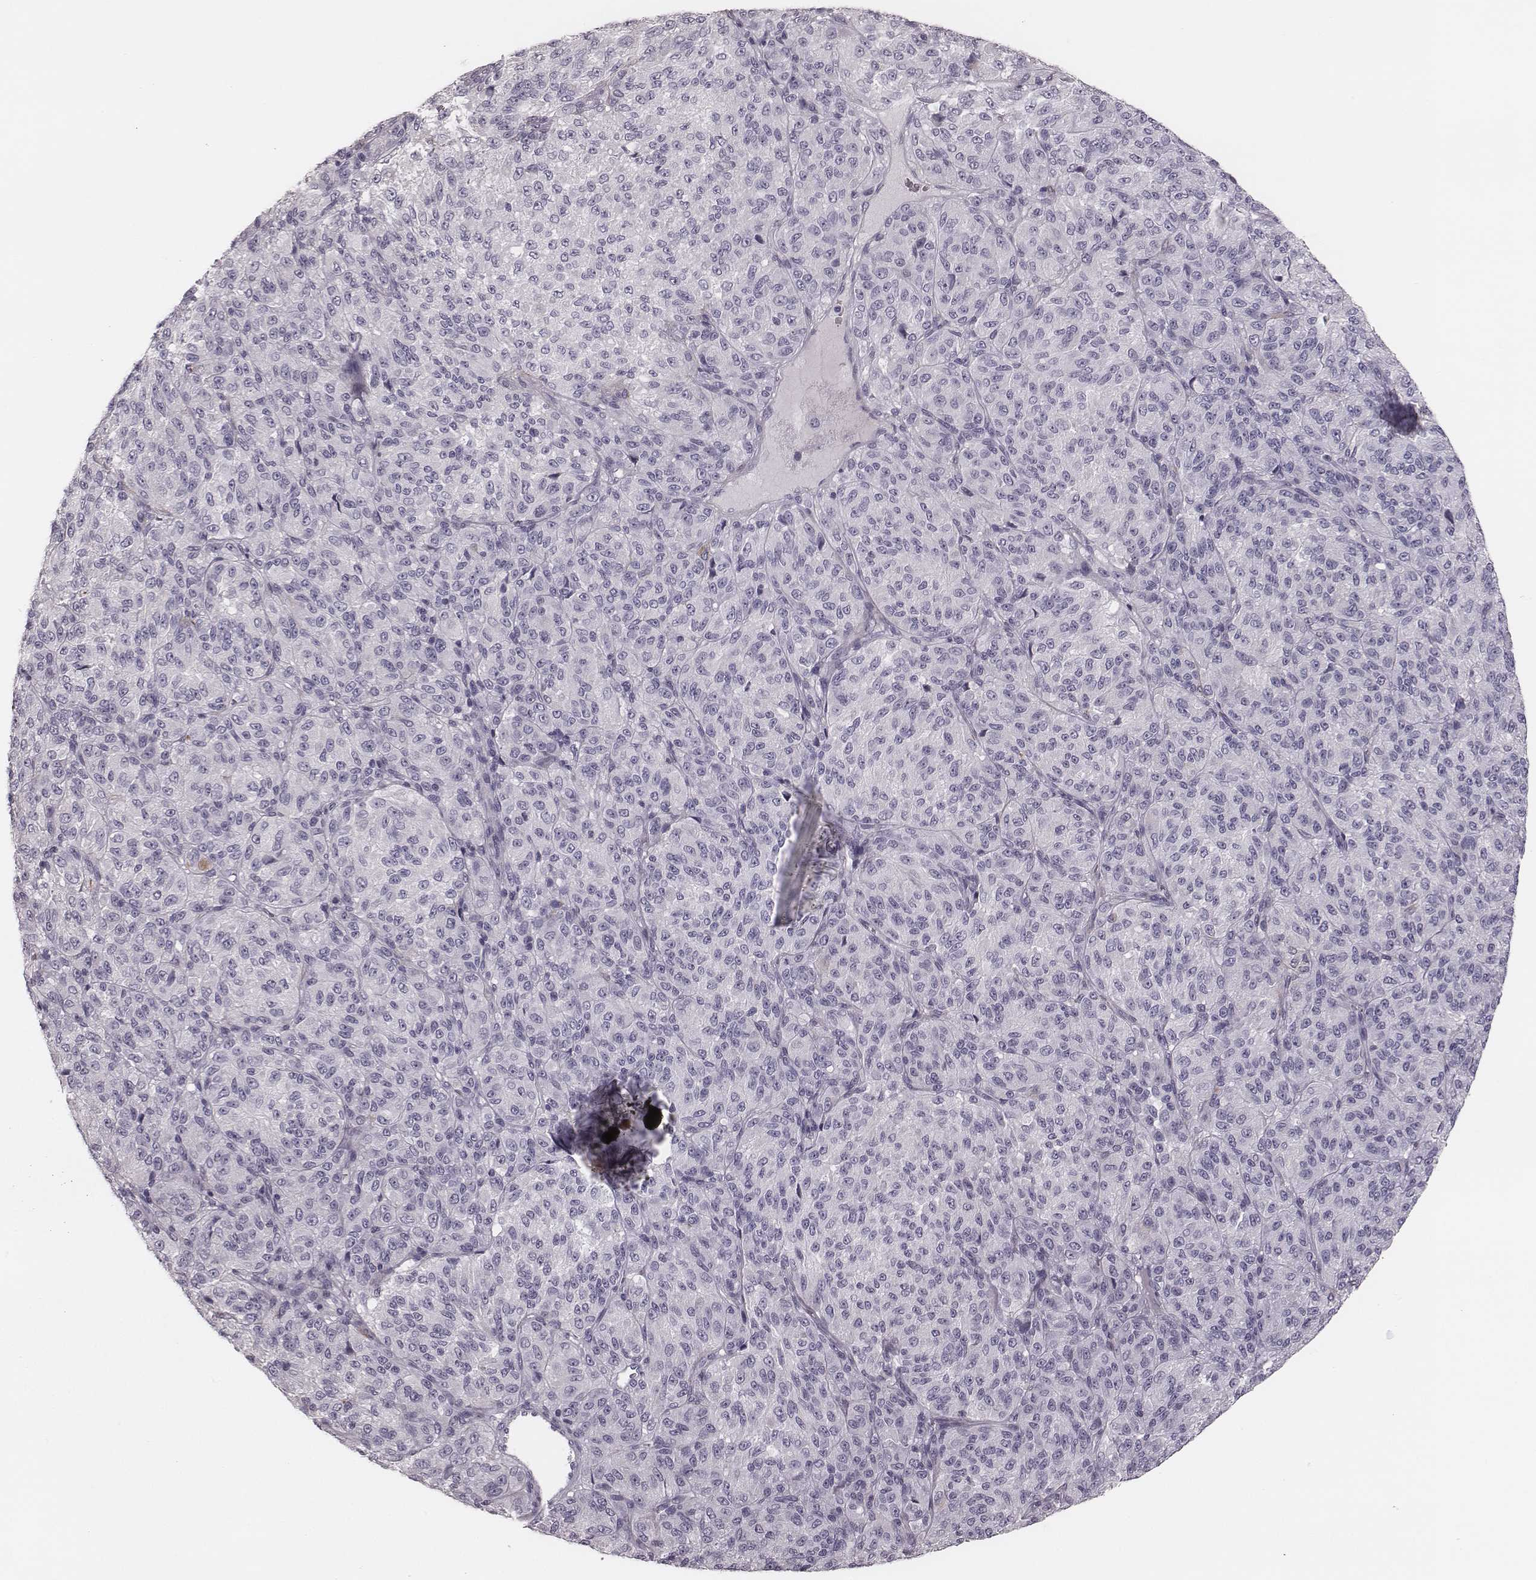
{"staining": {"intensity": "negative", "quantity": "none", "location": "none"}, "tissue": "melanoma", "cell_type": "Tumor cells", "image_type": "cancer", "snomed": [{"axis": "morphology", "description": "Malignant melanoma, Metastatic site"}, {"axis": "topography", "description": "Brain"}], "caption": "Immunohistochemical staining of malignant melanoma (metastatic site) demonstrates no significant staining in tumor cells. (DAB IHC visualized using brightfield microscopy, high magnification).", "gene": "SPA17", "patient": {"sex": "female", "age": 56}}